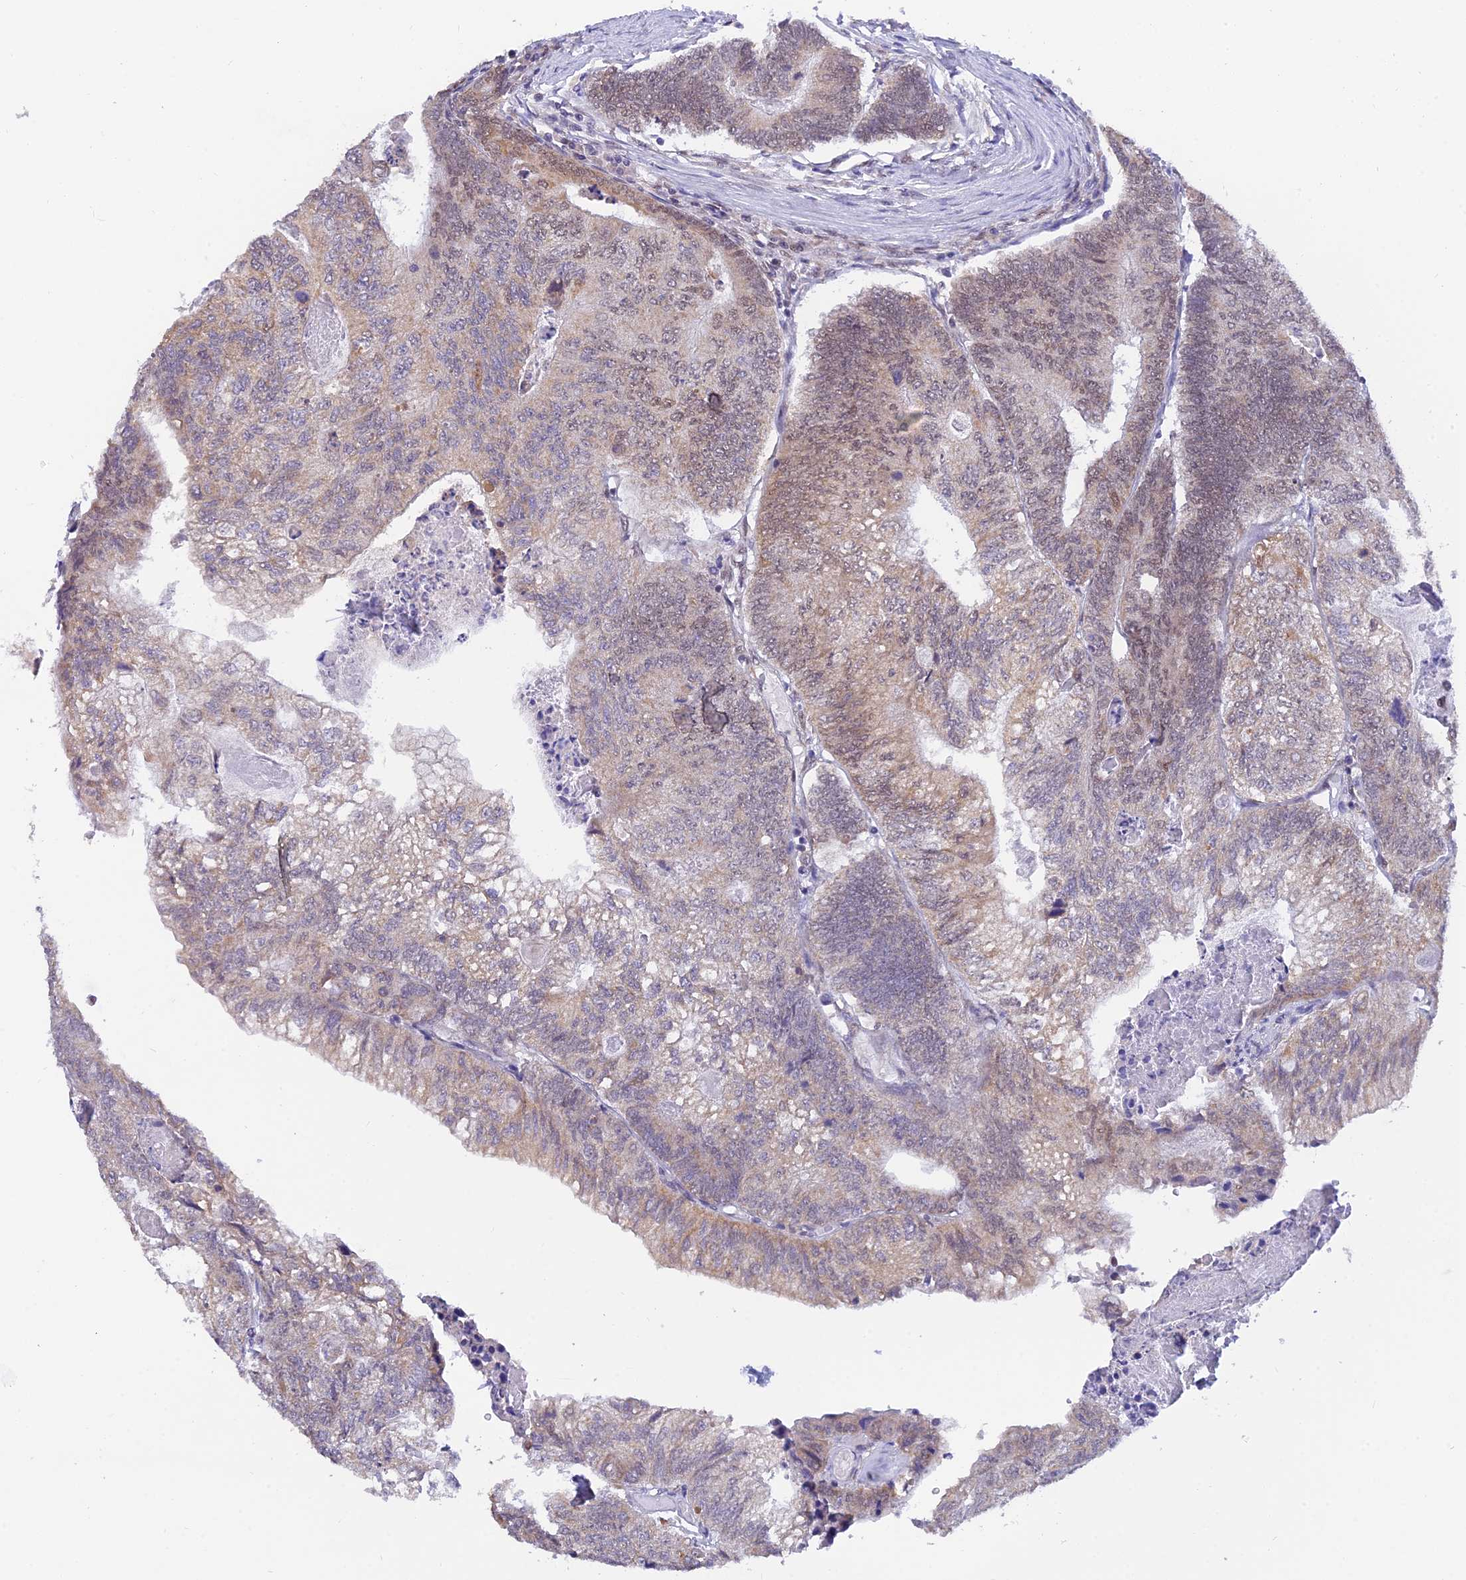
{"staining": {"intensity": "weak", "quantity": "25%-75%", "location": "cytoplasmic/membranous,nuclear"}, "tissue": "colorectal cancer", "cell_type": "Tumor cells", "image_type": "cancer", "snomed": [{"axis": "morphology", "description": "Adenocarcinoma, NOS"}, {"axis": "topography", "description": "Colon"}], "caption": "Immunohistochemical staining of colorectal adenocarcinoma shows weak cytoplasmic/membranous and nuclear protein staining in approximately 25%-75% of tumor cells. (Stains: DAB in brown, nuclei in blue, Microscopy: brightfield microscopy at high magnification).", "gene": "C2orf49", "patient": {"sex": "female", "age": 67}}